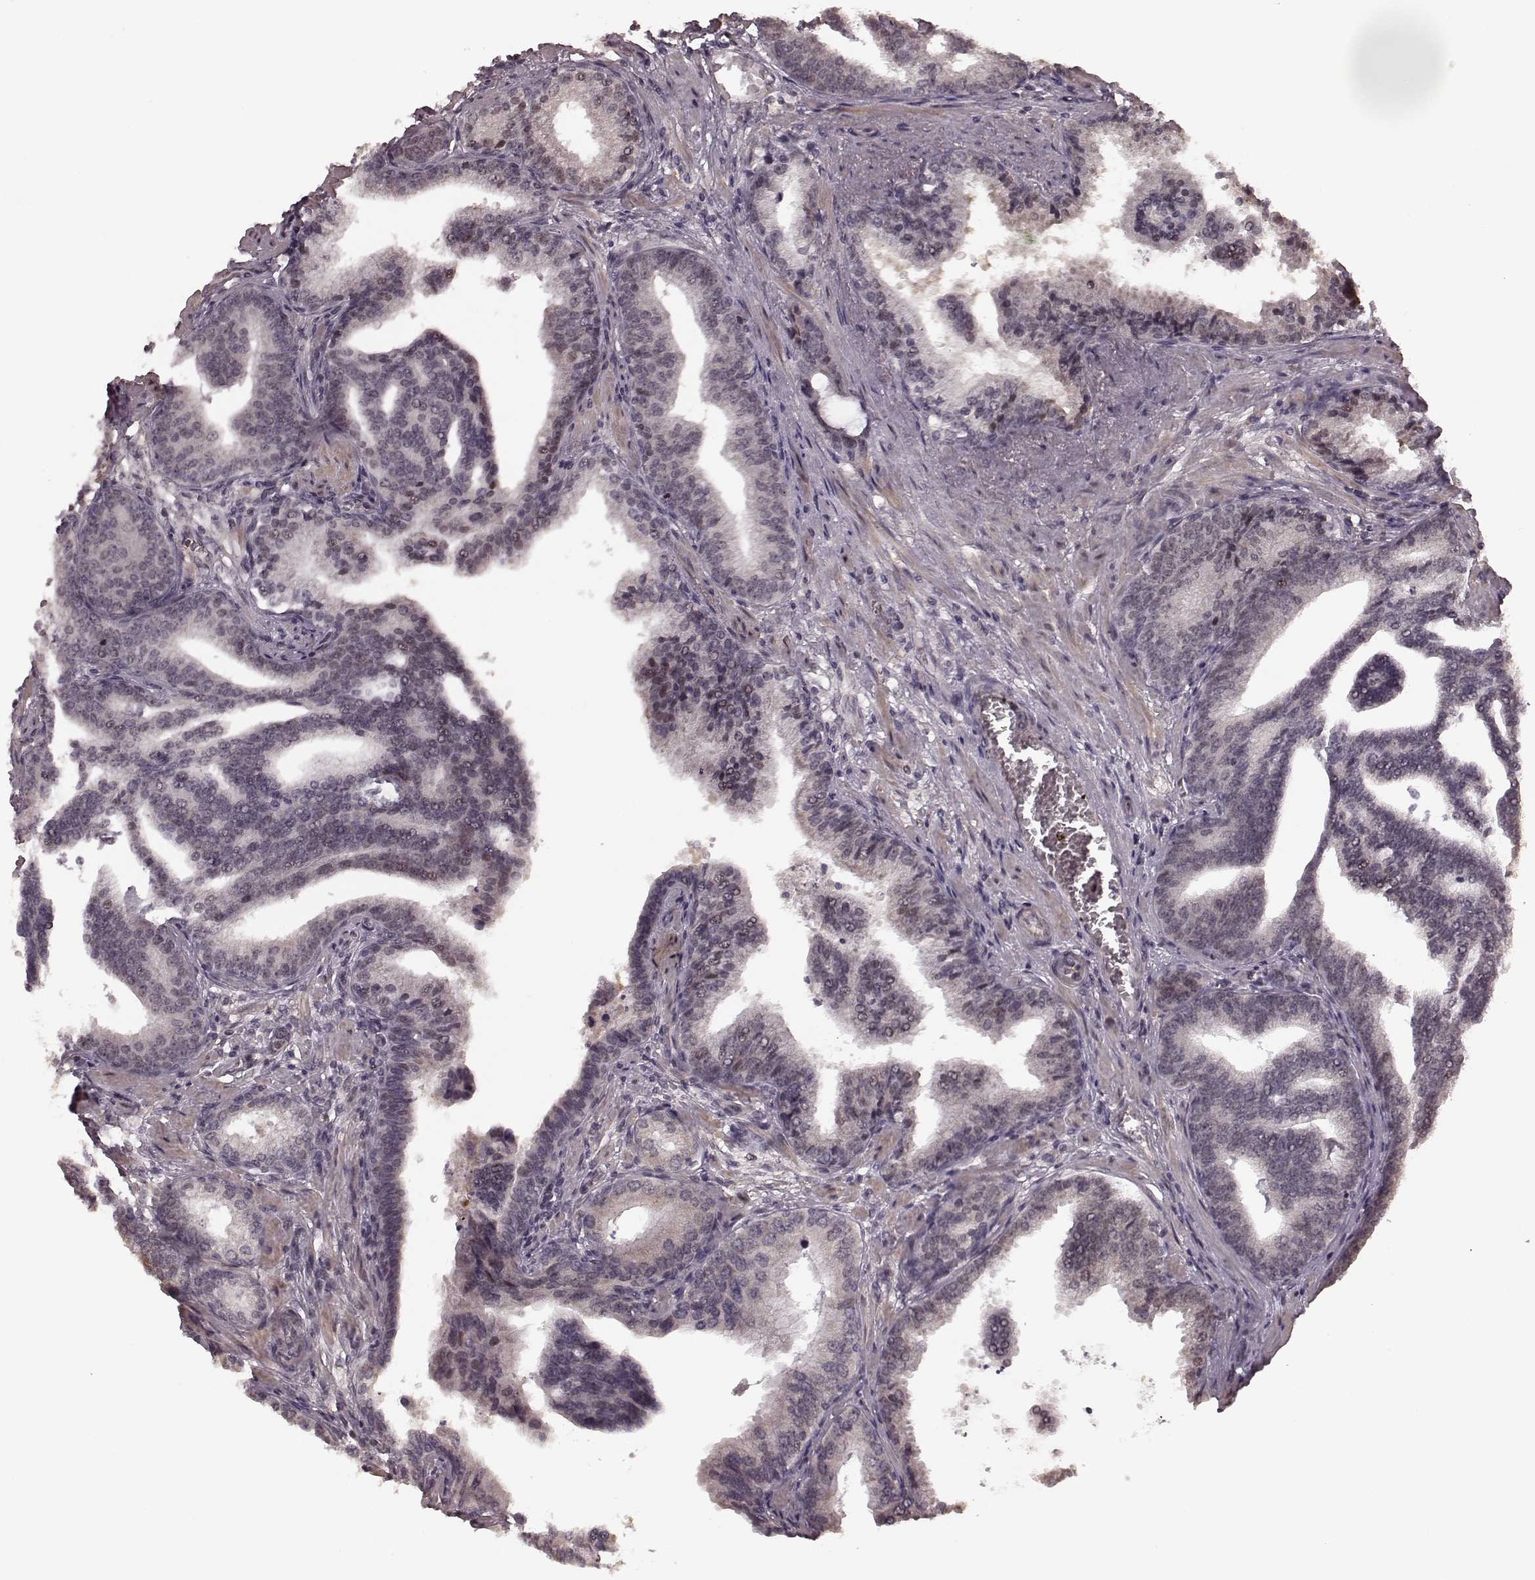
{"staining": {"intensity": "negative", "quantity": "none", "location": "none"}, "tissue": "prostate cancer", "cell_type": "Tumor cells", "image_type": "cancer", "snomed": [{"axis": "morphology", "description": "Adenocarcinoma, NOS"}, {"axis": "topography", "description": "Prostate"}], "caption": "Immunohistochemical staining of human prostate cancer (adenocarcinoma) exhibits no significant staining in tumor cells.", "gene": "PLCB4", "patient": {"sex": "male", "age": 64}}